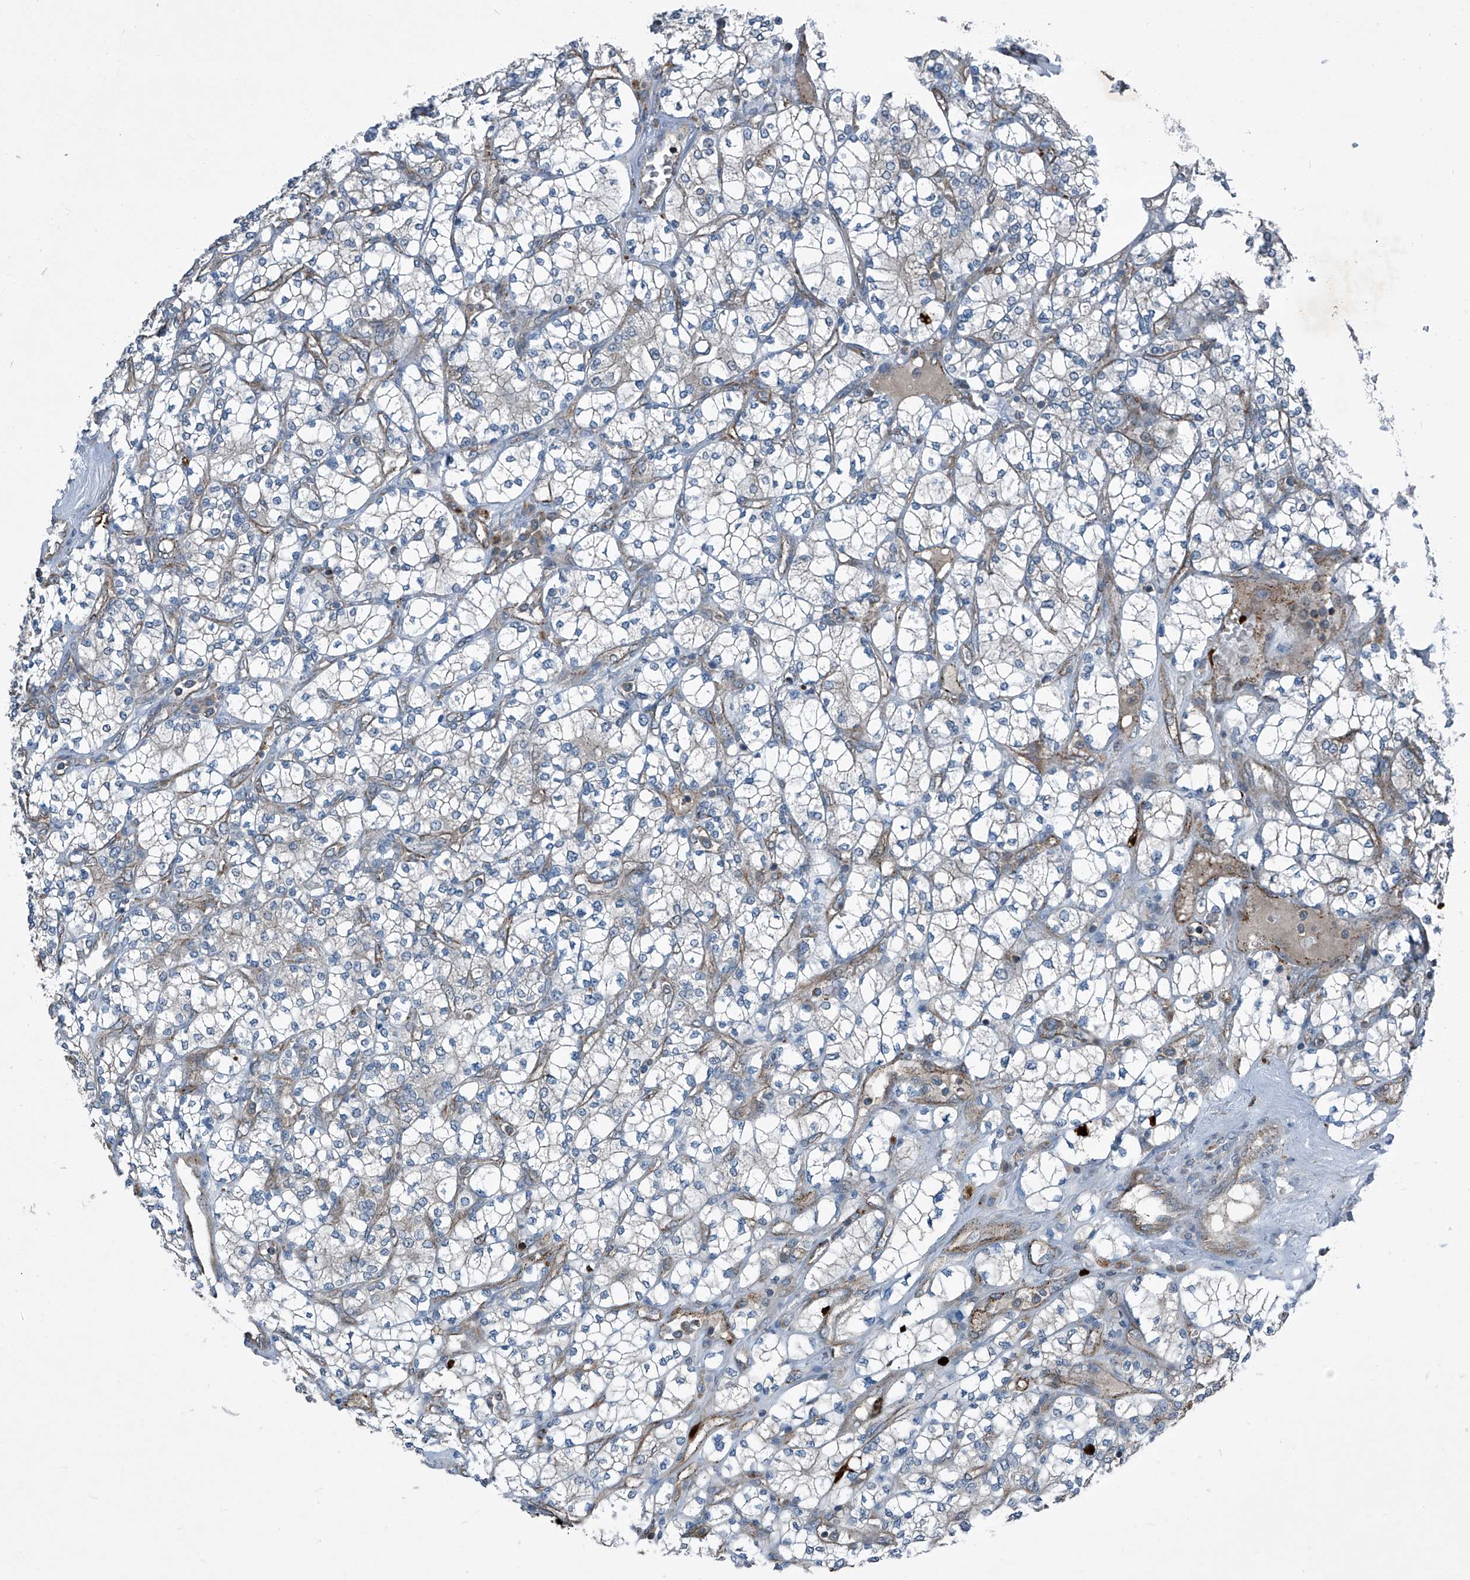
{"staining": {"intensity": "negative", "quantity": "none", "location": "none"}, "tissue": "renal cancer", "cell_type": "Tumor cells", "image_type": "cancer", "snomed": [{"axis": "morphology", "description": "Adenocarcinoma, NOS"}, {"axis": "topography", "description": "Kidney"}], "caption": "Tumor cells are negative for brown protein staining in renal cancer (adenocarcinoma).", "gene": "SENP2", "patient": {"sex": "male", "age": 77}}